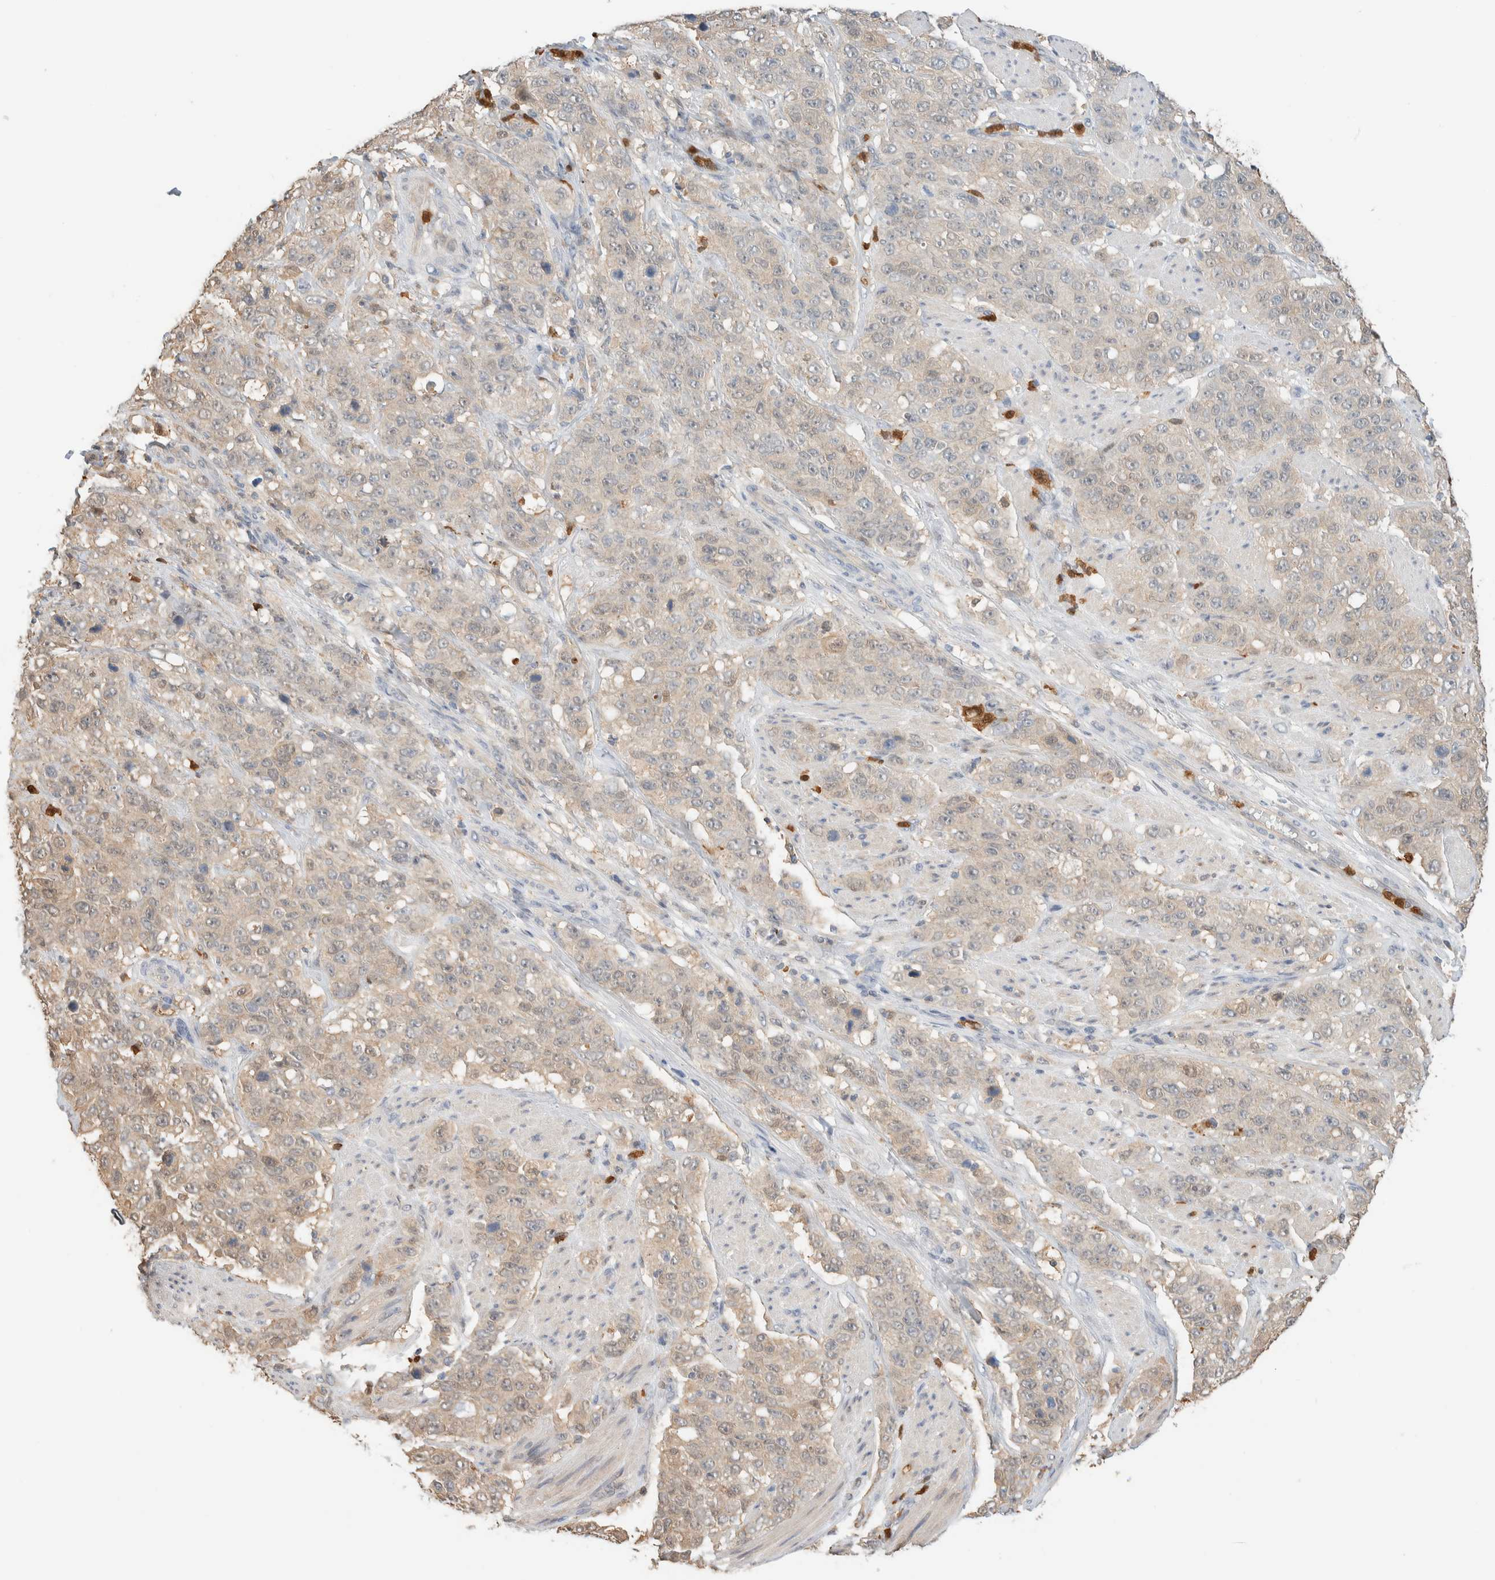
{"staining": {"intensity": "negative", "quantity": "none", "location": "none"}, "tissue": "stomach cancer", "cell_type": "Tumor cells", "image_type": "cancer", "snomed": [{"axis": "morphology", "description": "Adenocarcinoma, NOS"}, {"axis": "topography", "description": "Stomach"}], "caption": "A histopathology image of human stomach cancer is negative for staining in tumor cells.", "gene": "SETD4", "patient": {"sex": "male", "age": 48}}